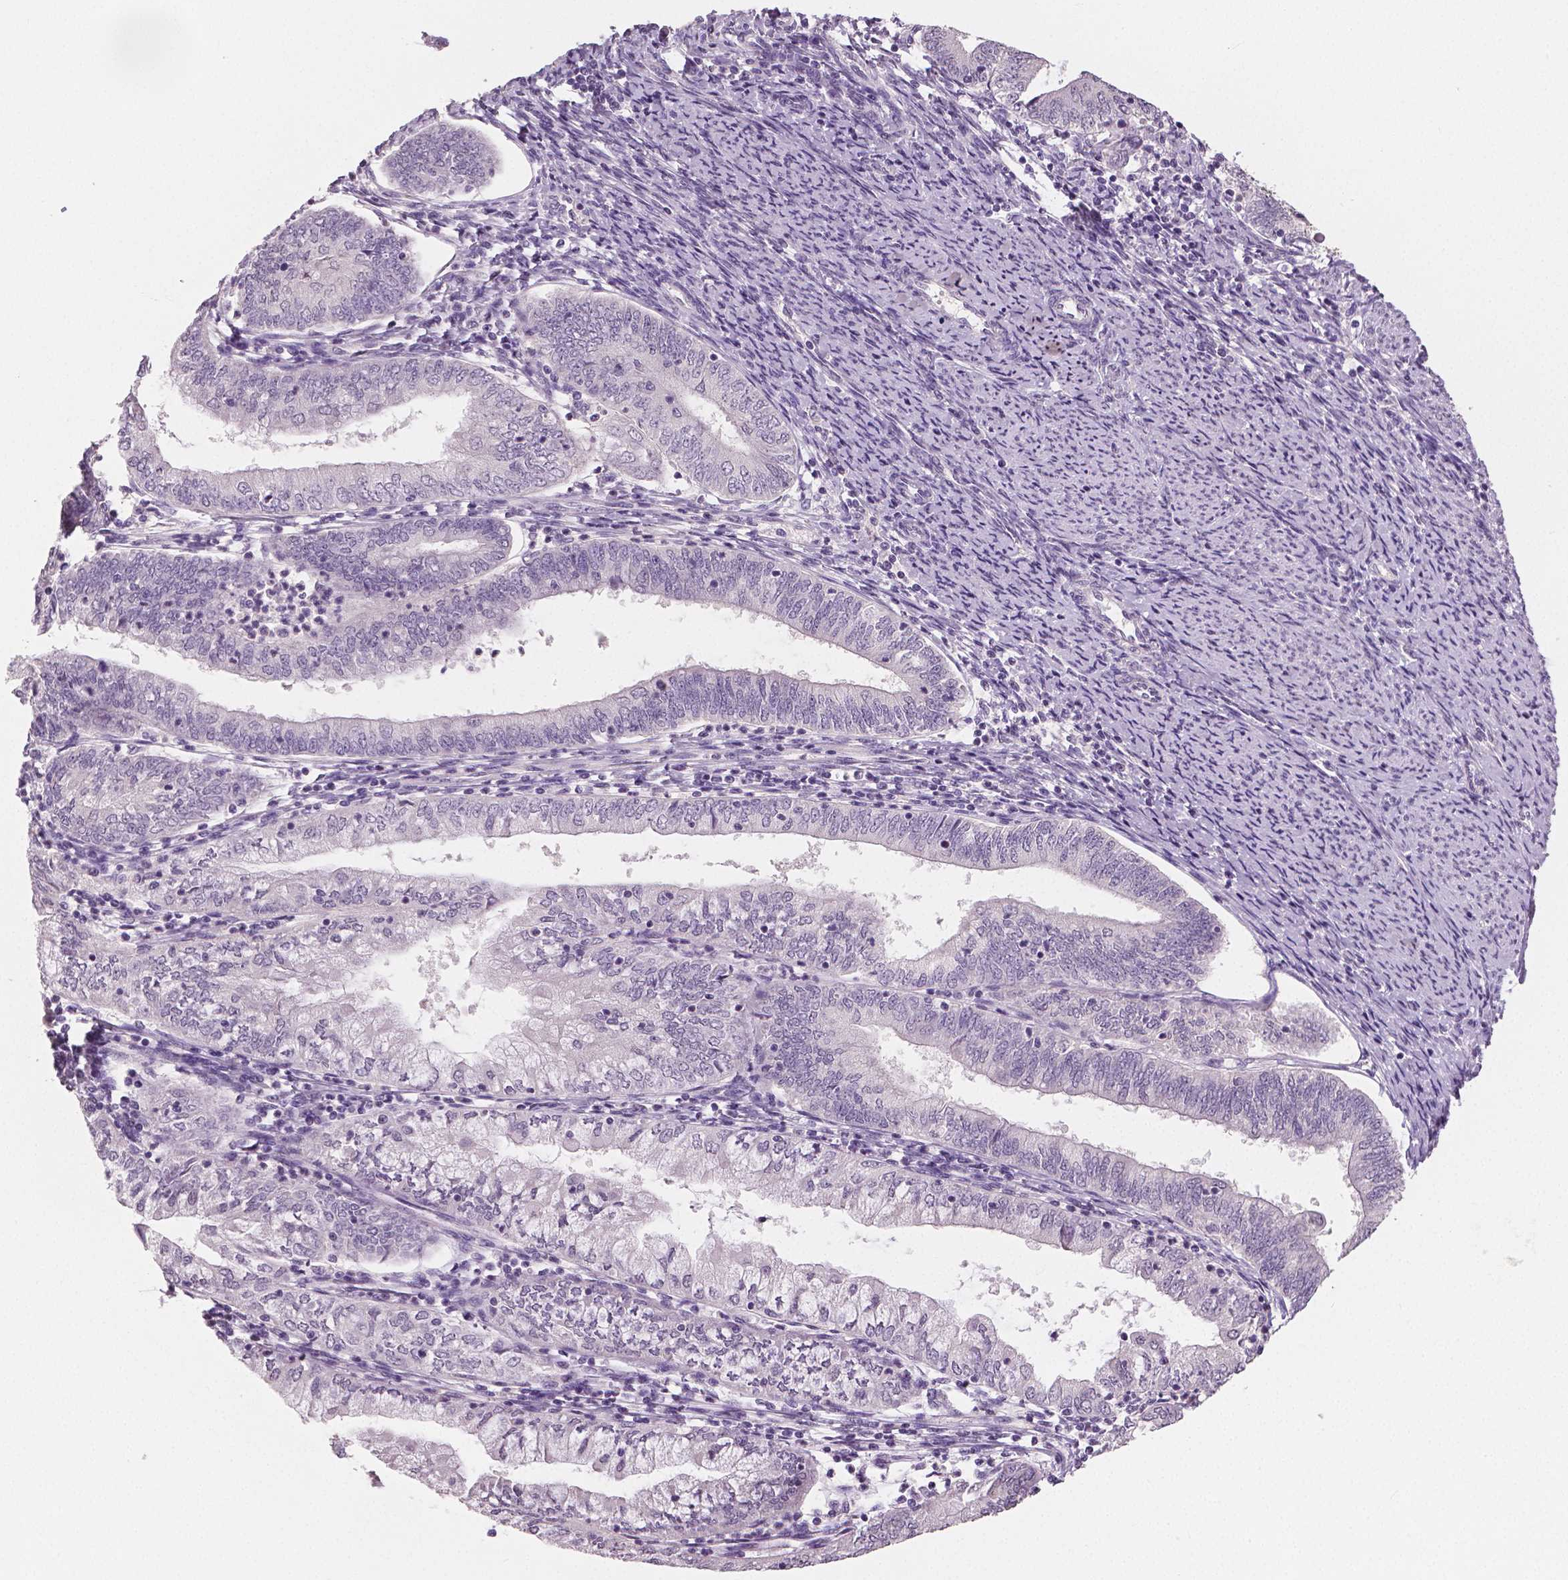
{"staining": {"intensity": "negative", "quantity": "none", "location": "none"}, "tissue": "endometrial cancer", "cell_type": "Tumor cells", "image_type": "cancer", "snomed": [{"axis": "morphology", "description": "Adenocarcinoma, NOS"}, {"axis": "topography", "description": "Endometrium"}], "caption": "Protein analysis of endometrial cancer (adenocarcinoma) exhibits no significant staining in tumor cells.", "gene": "NECAB1", "patient": {"sex": "female", "age": 55}}